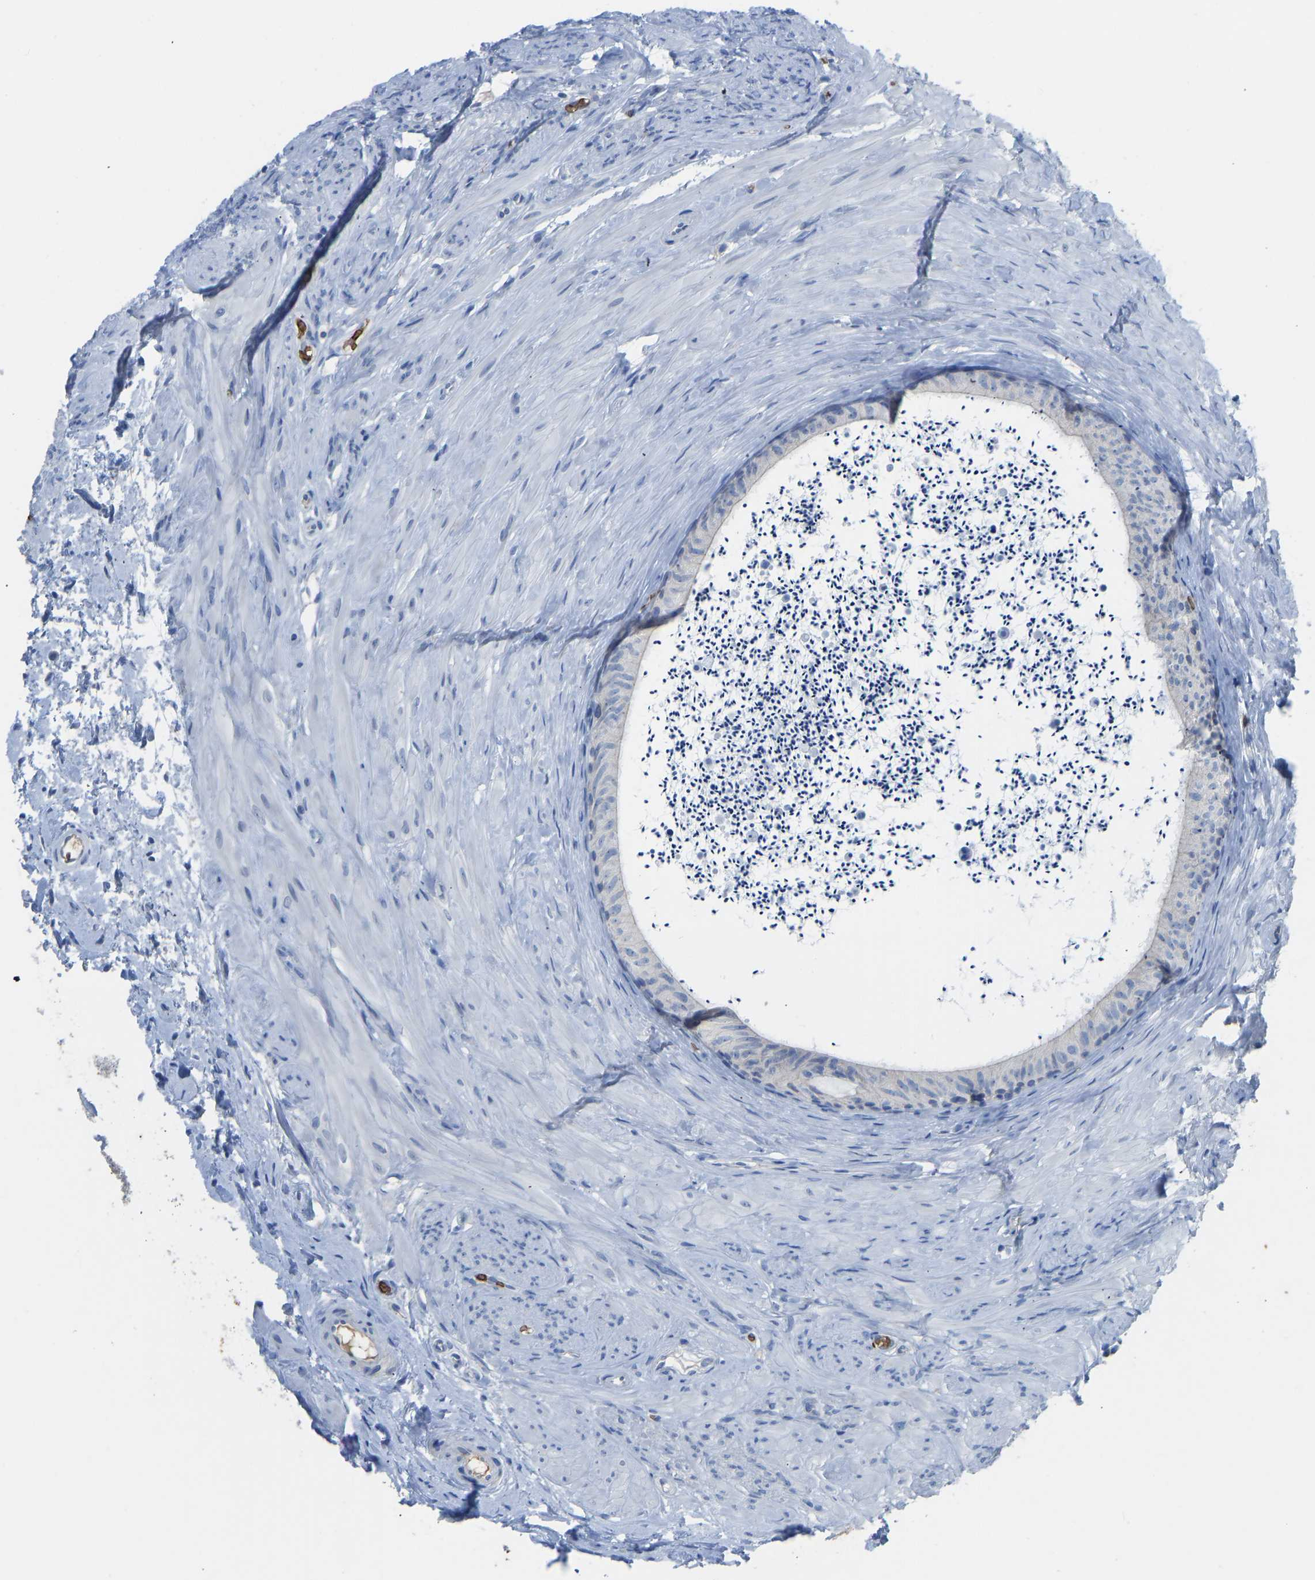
{"staining": {"intensity": "moderate", "quantity": "<25%", "location": "cytoplasmic/membranous"}, "tissue": "epididymis", "cell_type": "Glandular cells", "image_type": "normal", "snomed": [{"axis": "morphology", "description": "Normal tissue, NOS"}, {"axis": "topography", "description": "Epididymis"}], "caption": "A brown stain shows moderate cytoplasmic/membranous expression of a protein in glandular cells of normal human epididymis. (IHC, brightfield microscopy, high magnification).", "gene": "PIGS", "patient": {"sex": "male", "age": 56}}